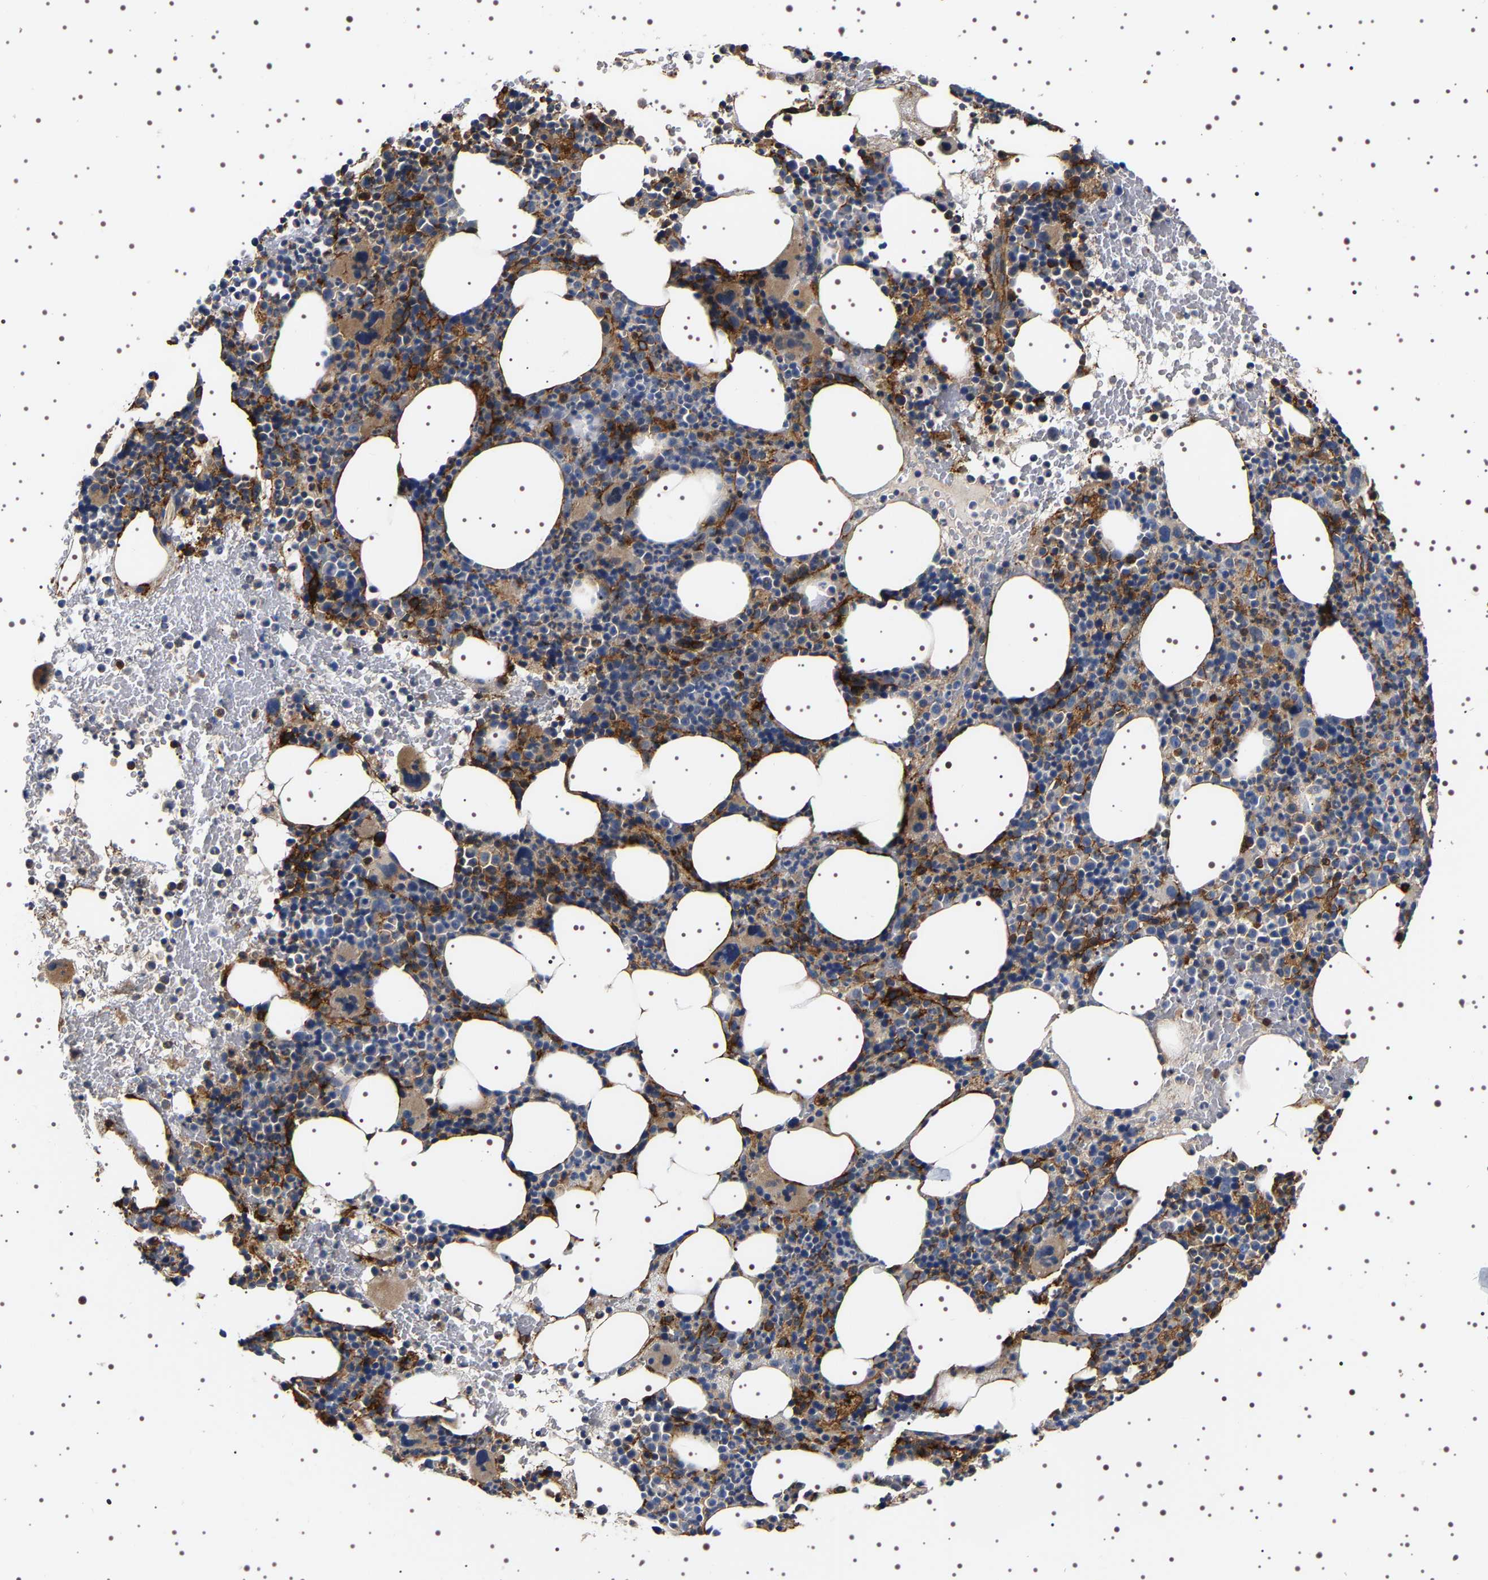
{"staining": {"intensity": "strong", "quantity": "<25%", "location": "cytoplasmic/membranous"}, "tissue": "bone marrow", "cell_type": "Hematopoietic cells", "image_type": "normal", "snomed": [{"axis": "morphology", "description": "Normal tissue, NOS"}, {"axis": "morphology", "description": "Inflammation, NOS"}, {"axis": "topography", "description": "Bone marrow"}], "caption": "Strong cytoplasmic/membranous protein expression is identified in about <25% of hematopoietic cells in bone marrow.", "gene": "ALPL", "patient": {"sex": "male", "age": 73}}